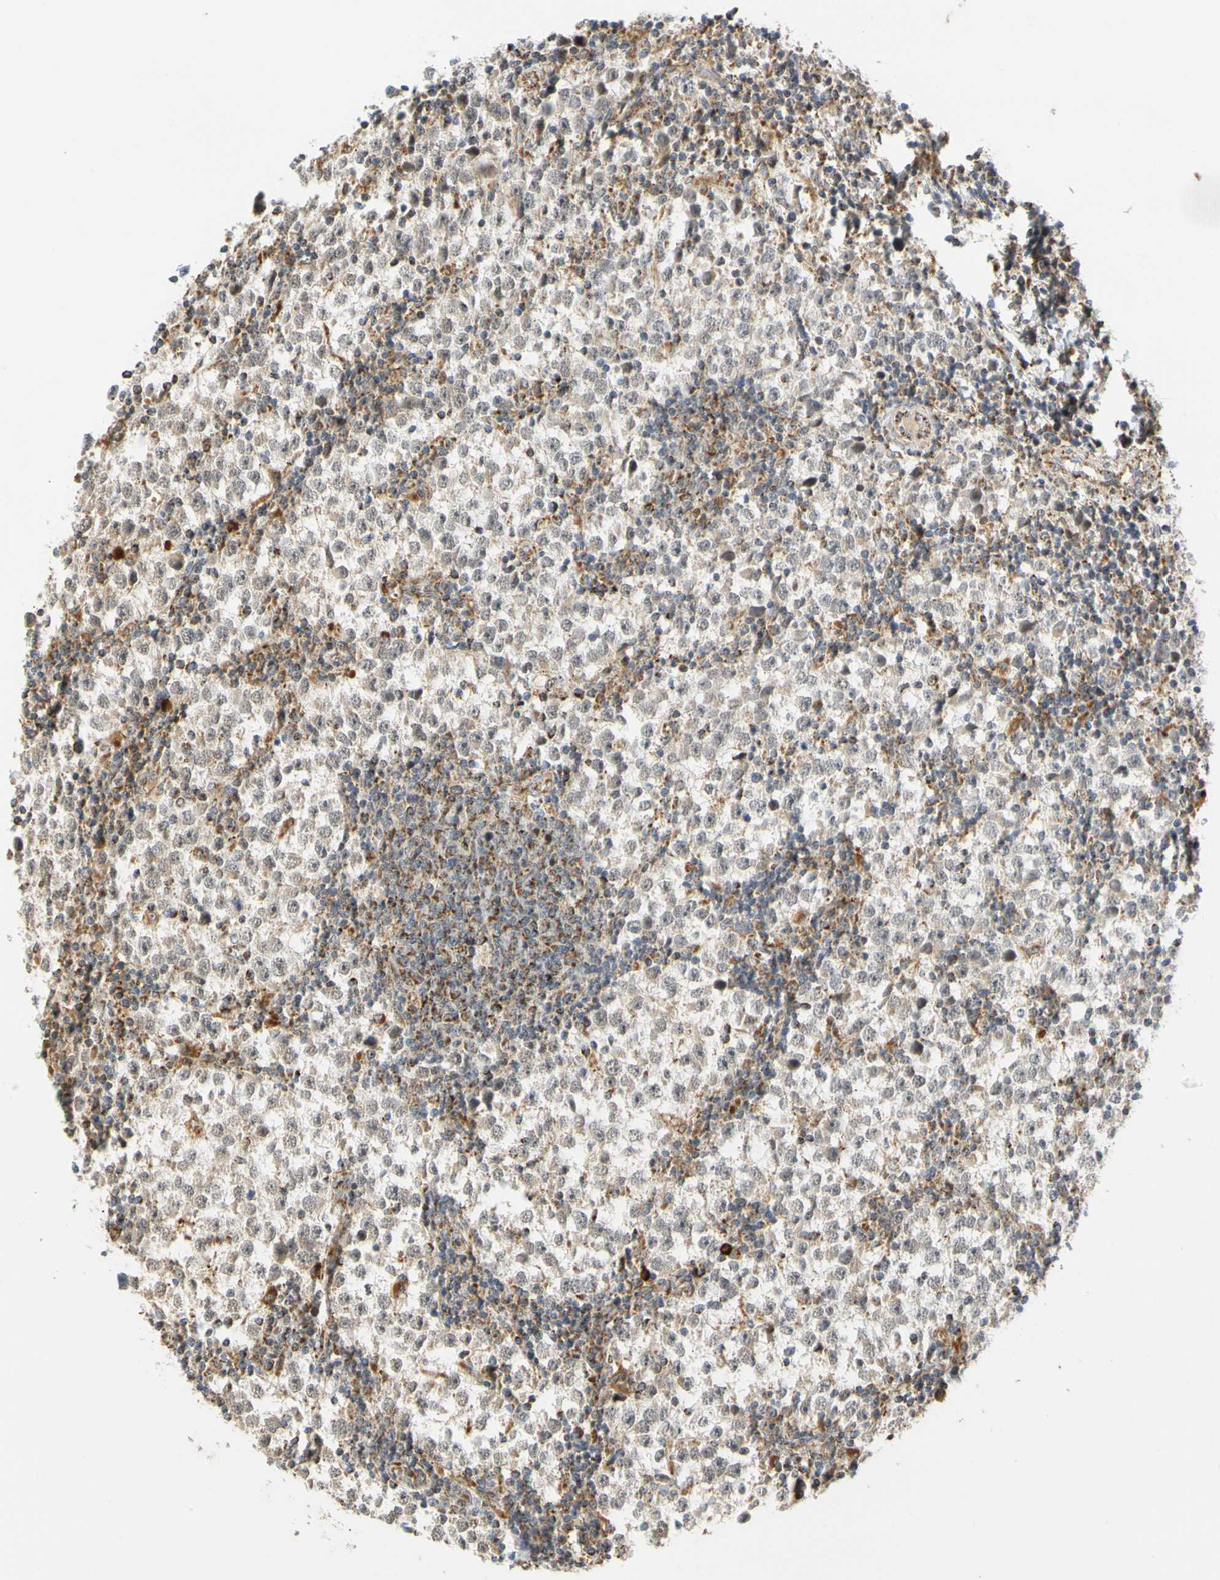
{"staining": {"intensity": "negative", "quantity": "none", "location": "none"}, "tissue": "testis cancer", "cell_type": "Tumor cells", "image_type": "cancer", "snomed": [{"axis": "morphology", "description": "Seminoma, NOS"}, {"axis": "topography", "description": "Testis"}], "caption": "Immunohistochemistry image of neoplastic tissue: testis cancer (seminoma) stained with DAB (3,3'-diaminobenzidine) demonstrates no significant protein positivity in tumor cells. Brightfield microscopy of IHC stained with DAB (3,3'-diaminobenzidine) (brown) and hematoxylin (blue), captured at high magnification.", "gene": "SFXN3", "patient": {"sex": "male", "age": 65}}